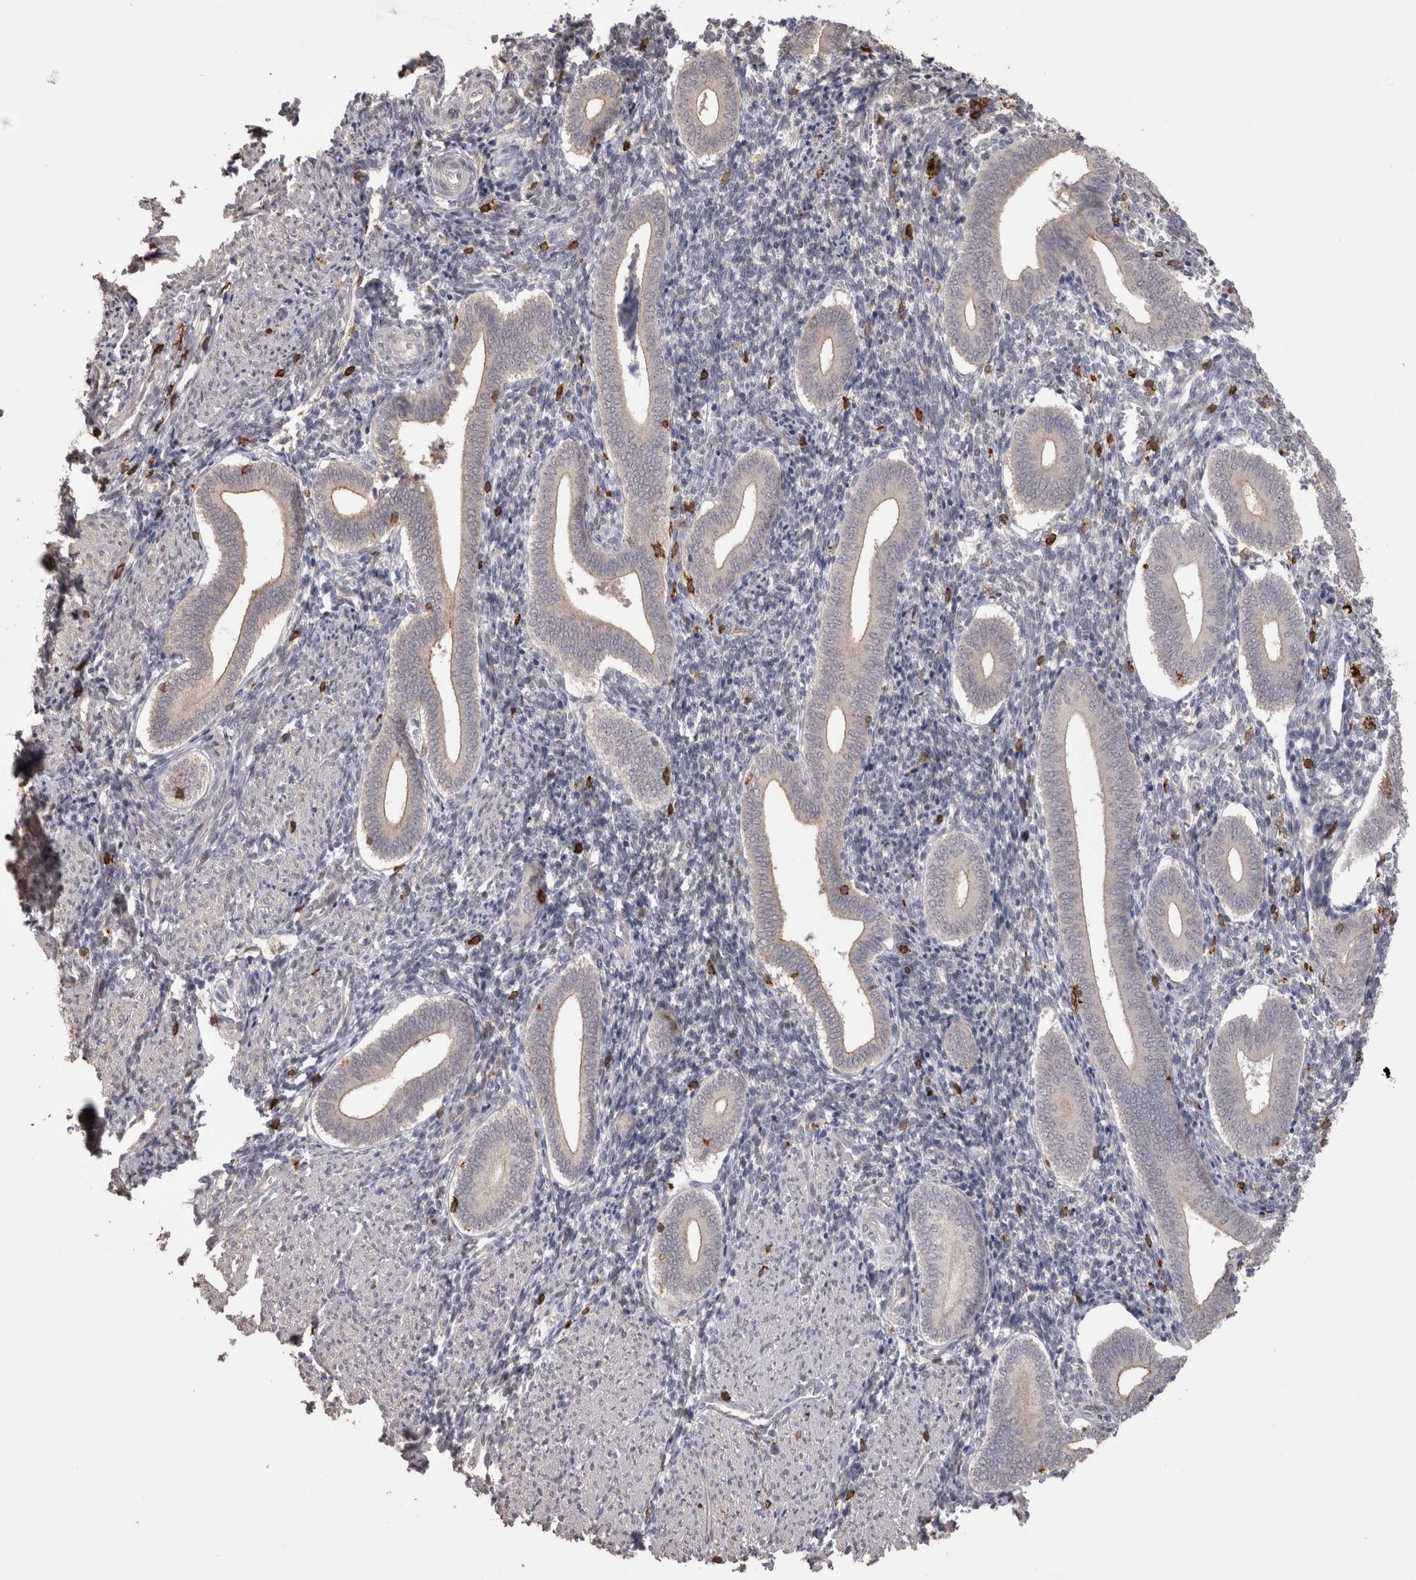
{"staining": {"intensity": "negative", "quantity": "none", "location": "none"}, "tissue": "endometrium", "cell_type": "Cells in endometrial stroma", "image_type": "normal", "snomed": [{"axis": "morphology", "description": "Normal tissue, NOS"}, {"axis": "topography", "description": "Uterus"}, {"axis": "topography", "description": "Endometrium"}], "caption": "Immunohistochemistry of normal endometrium reveals no positivity in cells in endometrial stroma. (Stains: DAB immunohistochemistry with hematoxylin counter stain, Microscopy: brightfield microscopy at high magnification).", "gene": "SKAP1", "patient": {"sex": "female", "age": 33}}